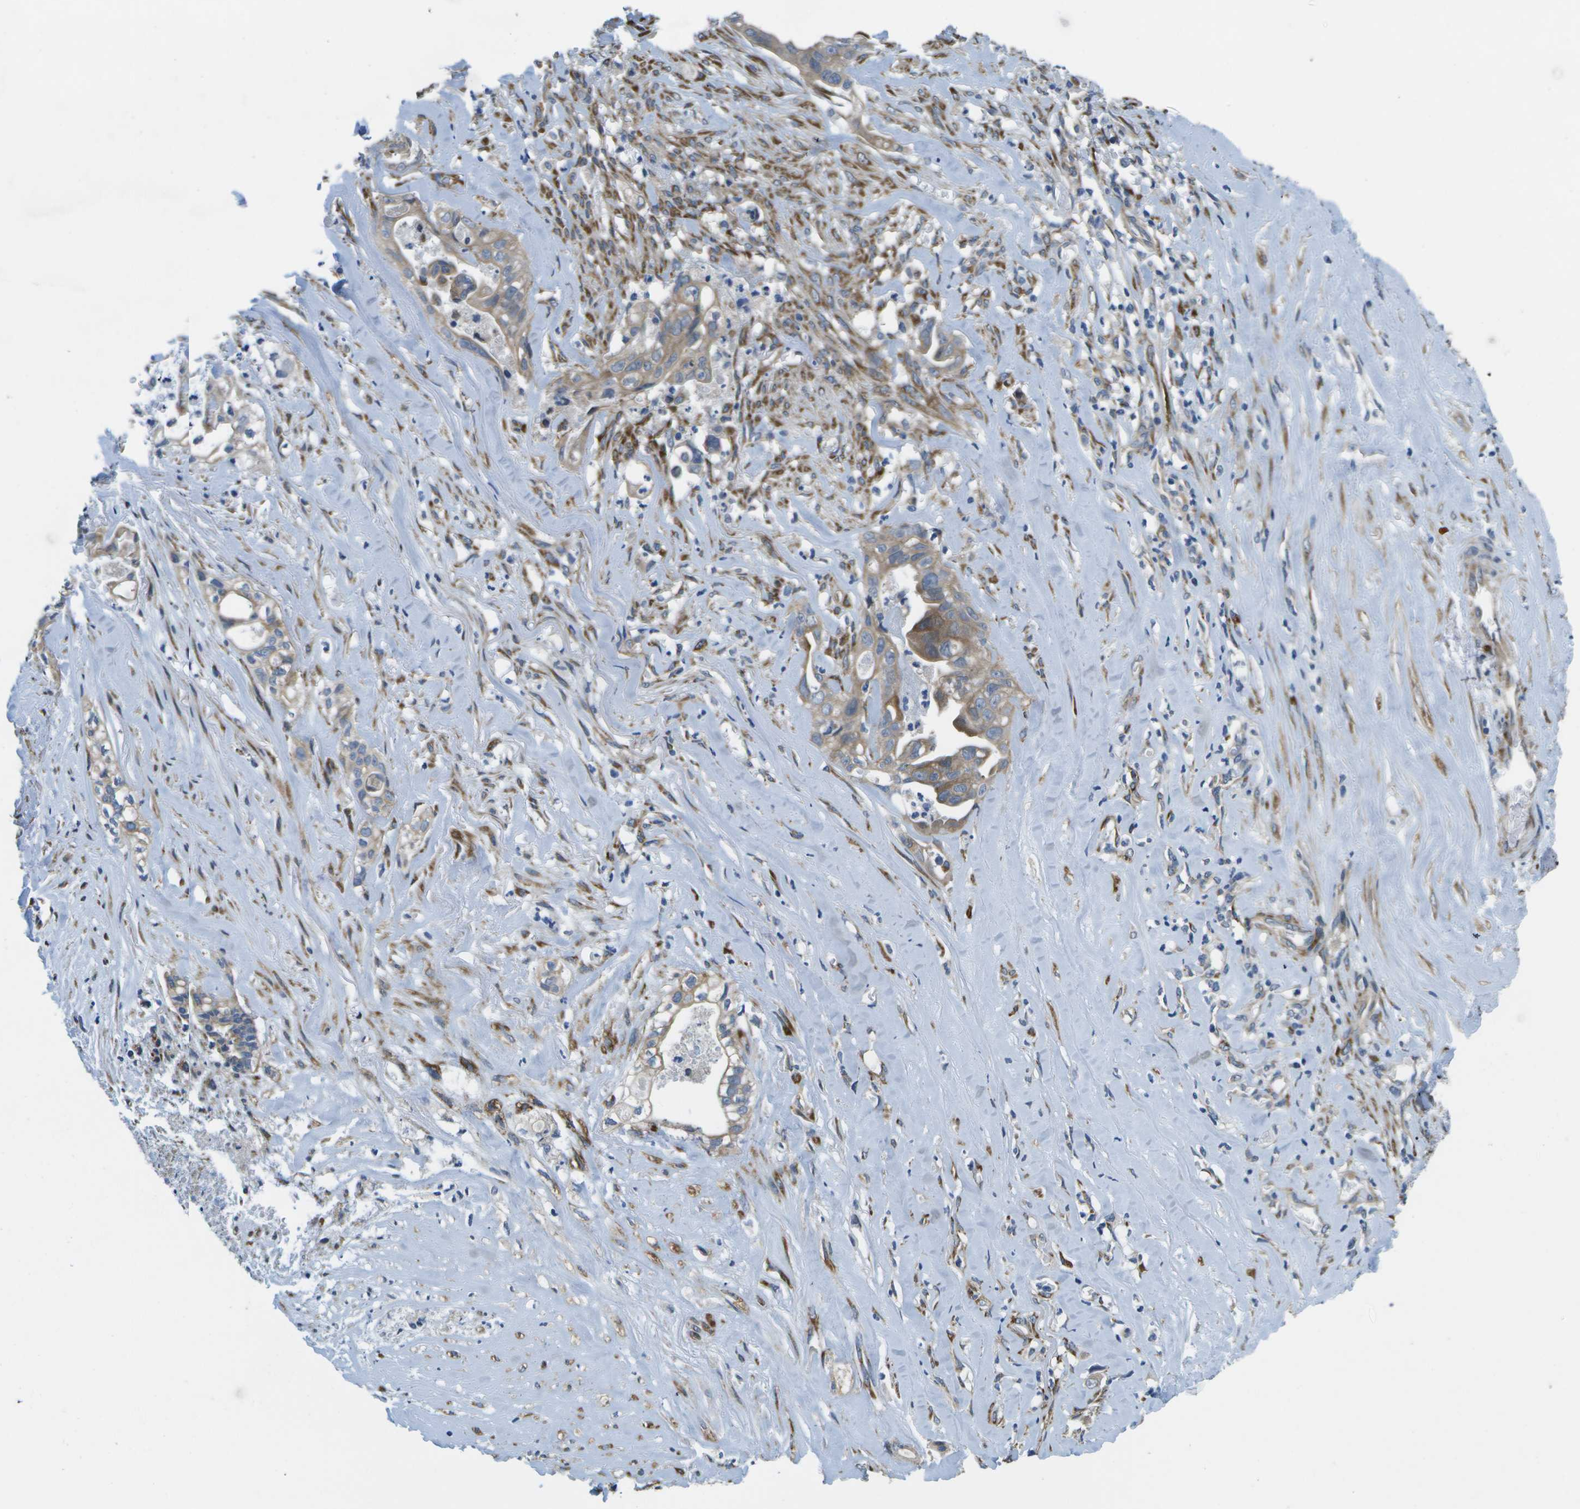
{"staining": {"intensity": "moderate", "quantity": "<25%", "location": "cytoplasmic/membranous"}, "tissue": "liver cancer", "cell_type": "Tumor cells", "image_type": "cancer", "snomed": [{"axis": "morphology", "description": "Cholangiocarcinoma"}, {"axis": "topography", "description": "Liver"}], "caption": "A histopathology image showing moderate cytoplasmic/membranous staining in approximately <25% of tumor cells in liver cholangiocarcinoma, as visualized by brown immunohistochemical staining.", "gene": "P3H1", "patient": {"sex": "female", "age": 70}}